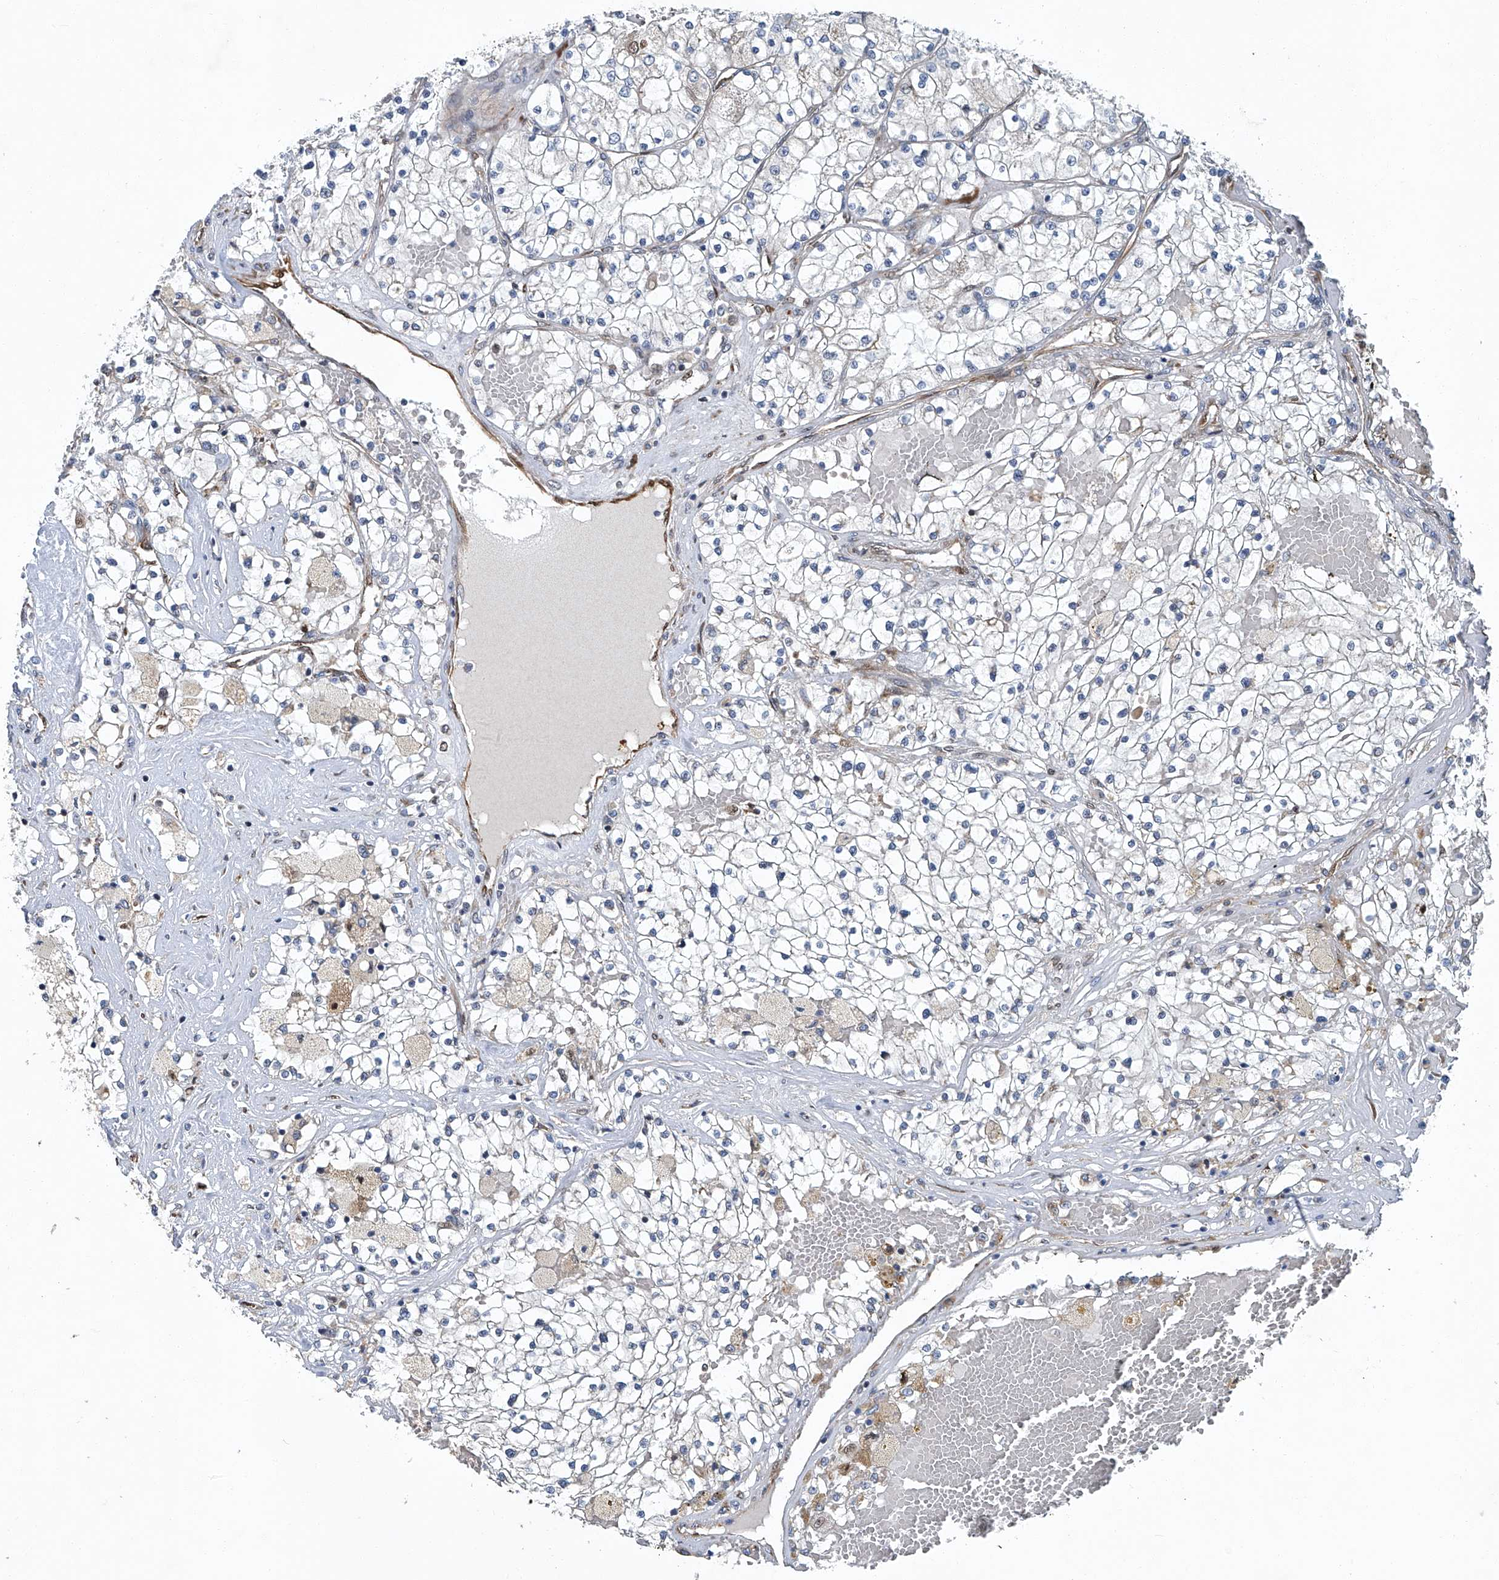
{"staining": {"intensity": "negative", "quantity": "none", "location": "none"}, "tissue": "renal cancer", "cell_type": "Tumor cells", "image_type": "cancer", "snomed": [{"axis": "morphology", "description": "Normal tissue, NOS"}, {"axis": "morphology", "description": "Adenocarcinoma, NOS"}, {"axis": "topography", "description": "Kidney"}], "caption": "This is a photomicrograph of immunohistochemistry (IHC) staining of adenocarcinoma (renal), which shows no staining in tumor cells.", "gene": "GPR132", "patient": {"sex": "male", "age": 68}}